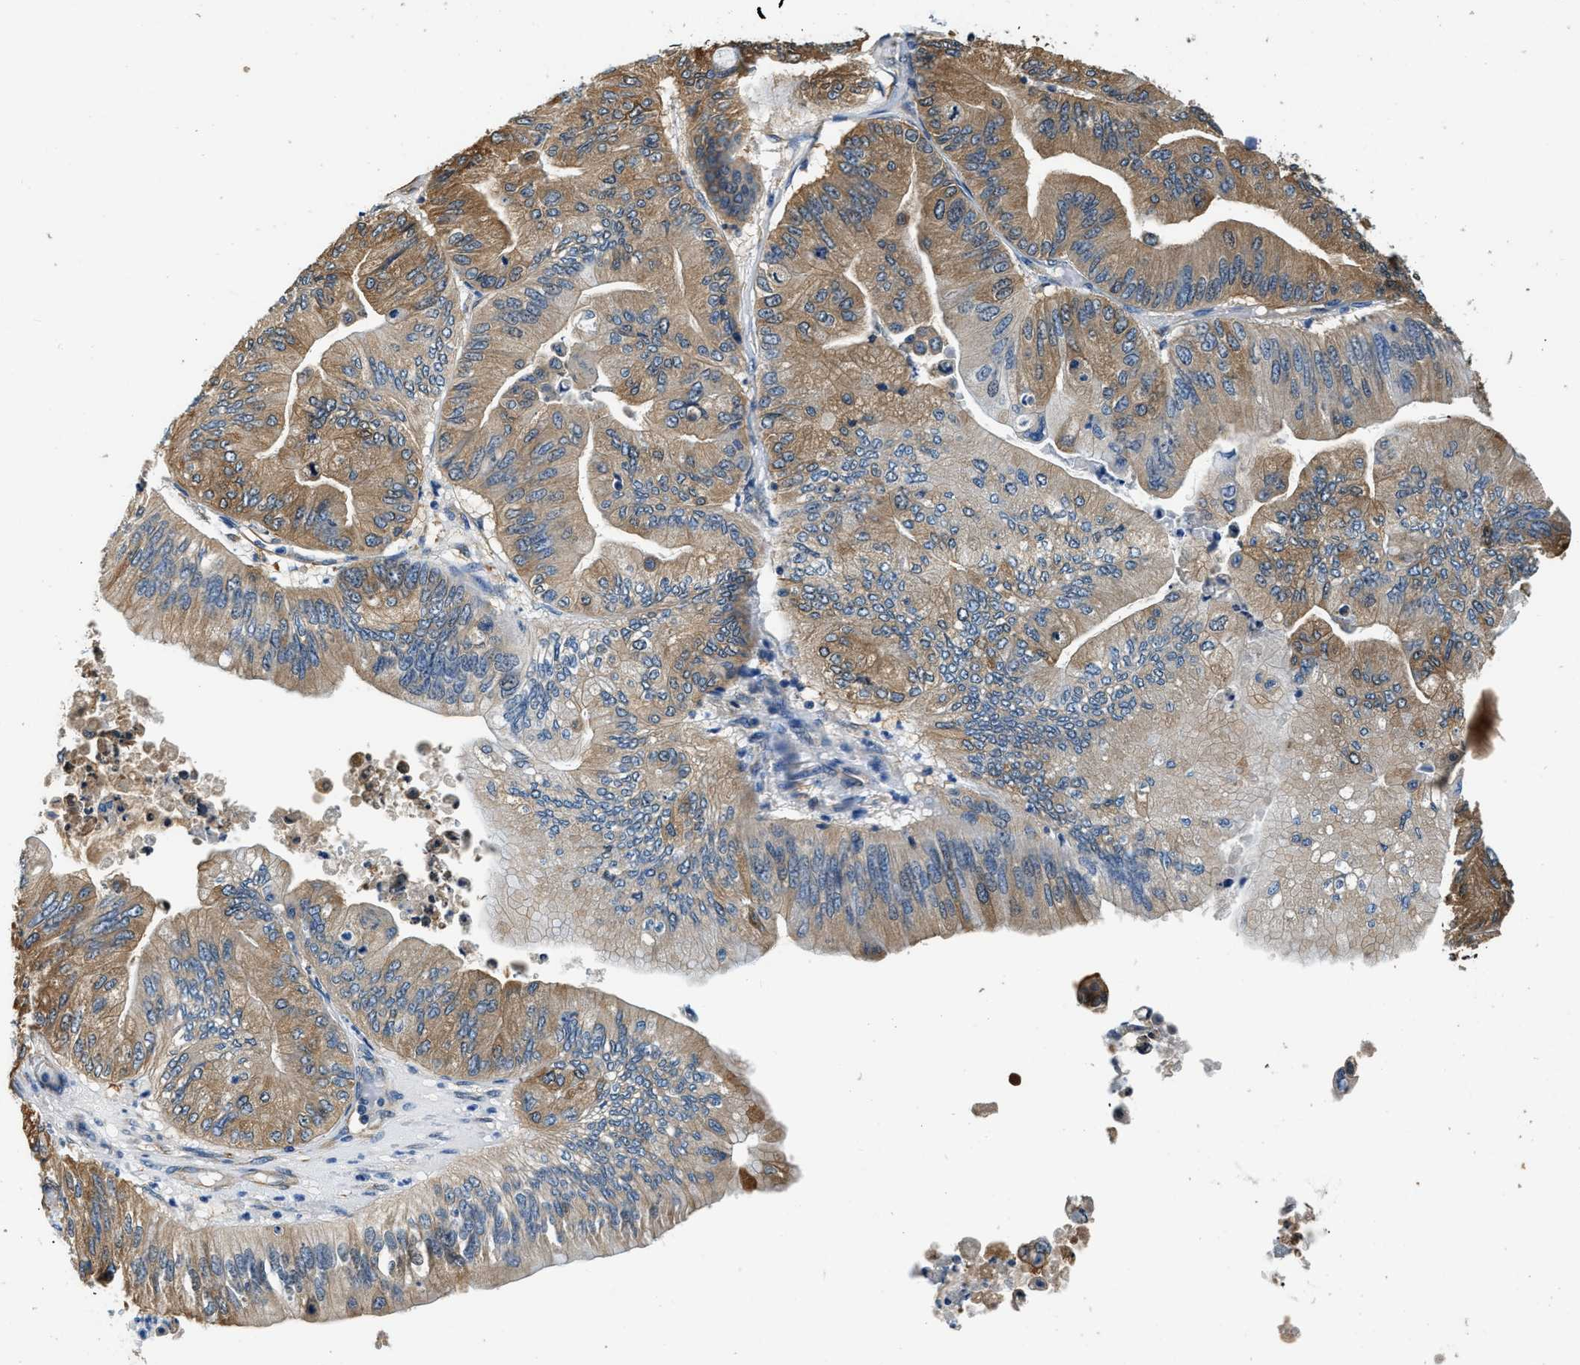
{"staining": {"intensity": "moderate", "quantity": ">75%", "location": "cytoplasmic/membranous"}, "tissue": "ovarian cancer", "cell_type": "Tumor cells", "image_type": "cancer", "snomed": [{"axis": "morphology", "description": "Cystadenocarcinoma, mucinous, NOS"}, {"axis": "topography", "description": "Ovary"}], "caption": "This photomicrograph reveals immunohistochemistry (IHC) staining of human ovarian mucinous cystadenocarcinoma, with medium moderate cytoplasmic/membranous staining in about >75% of tumor cells.", "gene": "PPP2R1B", "patient": {"sex": "female", "age": 61}}